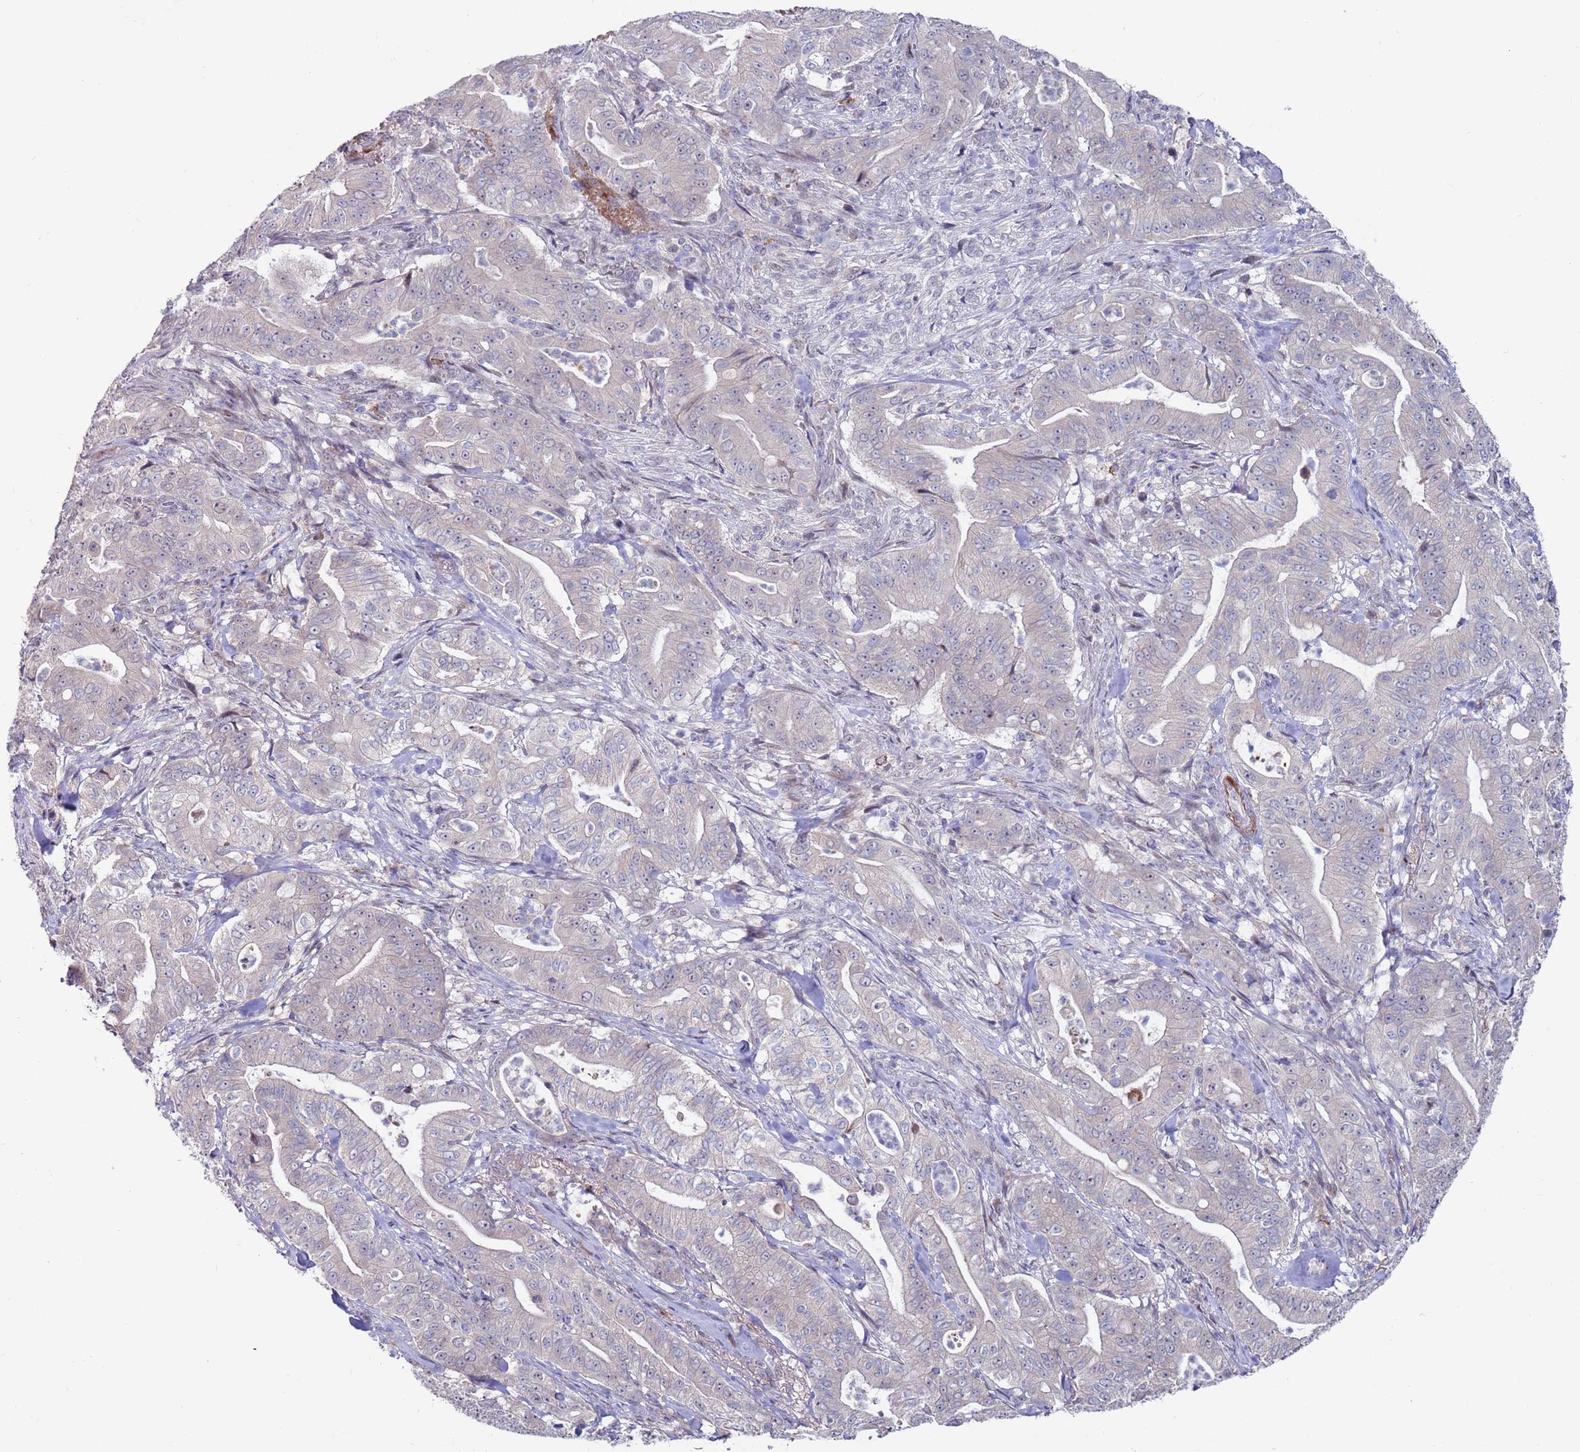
{"staining": {"intensity": "negative", "quantity": "none", "location": "none"}, "tissue": "pancreatic cancer", "cell_type": "Tumor cells", "image_type": "cancer", "snomed": [{"axis": "morphology", "description": "Adenocarcinoma, NOS"}, {"axis": "topography", "description": "Pancreas"}], "caption": "Adenocarcinoma (pancreatic) was stained to show a protein in brown. There is no significant staining in tumor cells.", "gene": "FBXO27", "patient": {"sex": "male", "age": 71}}